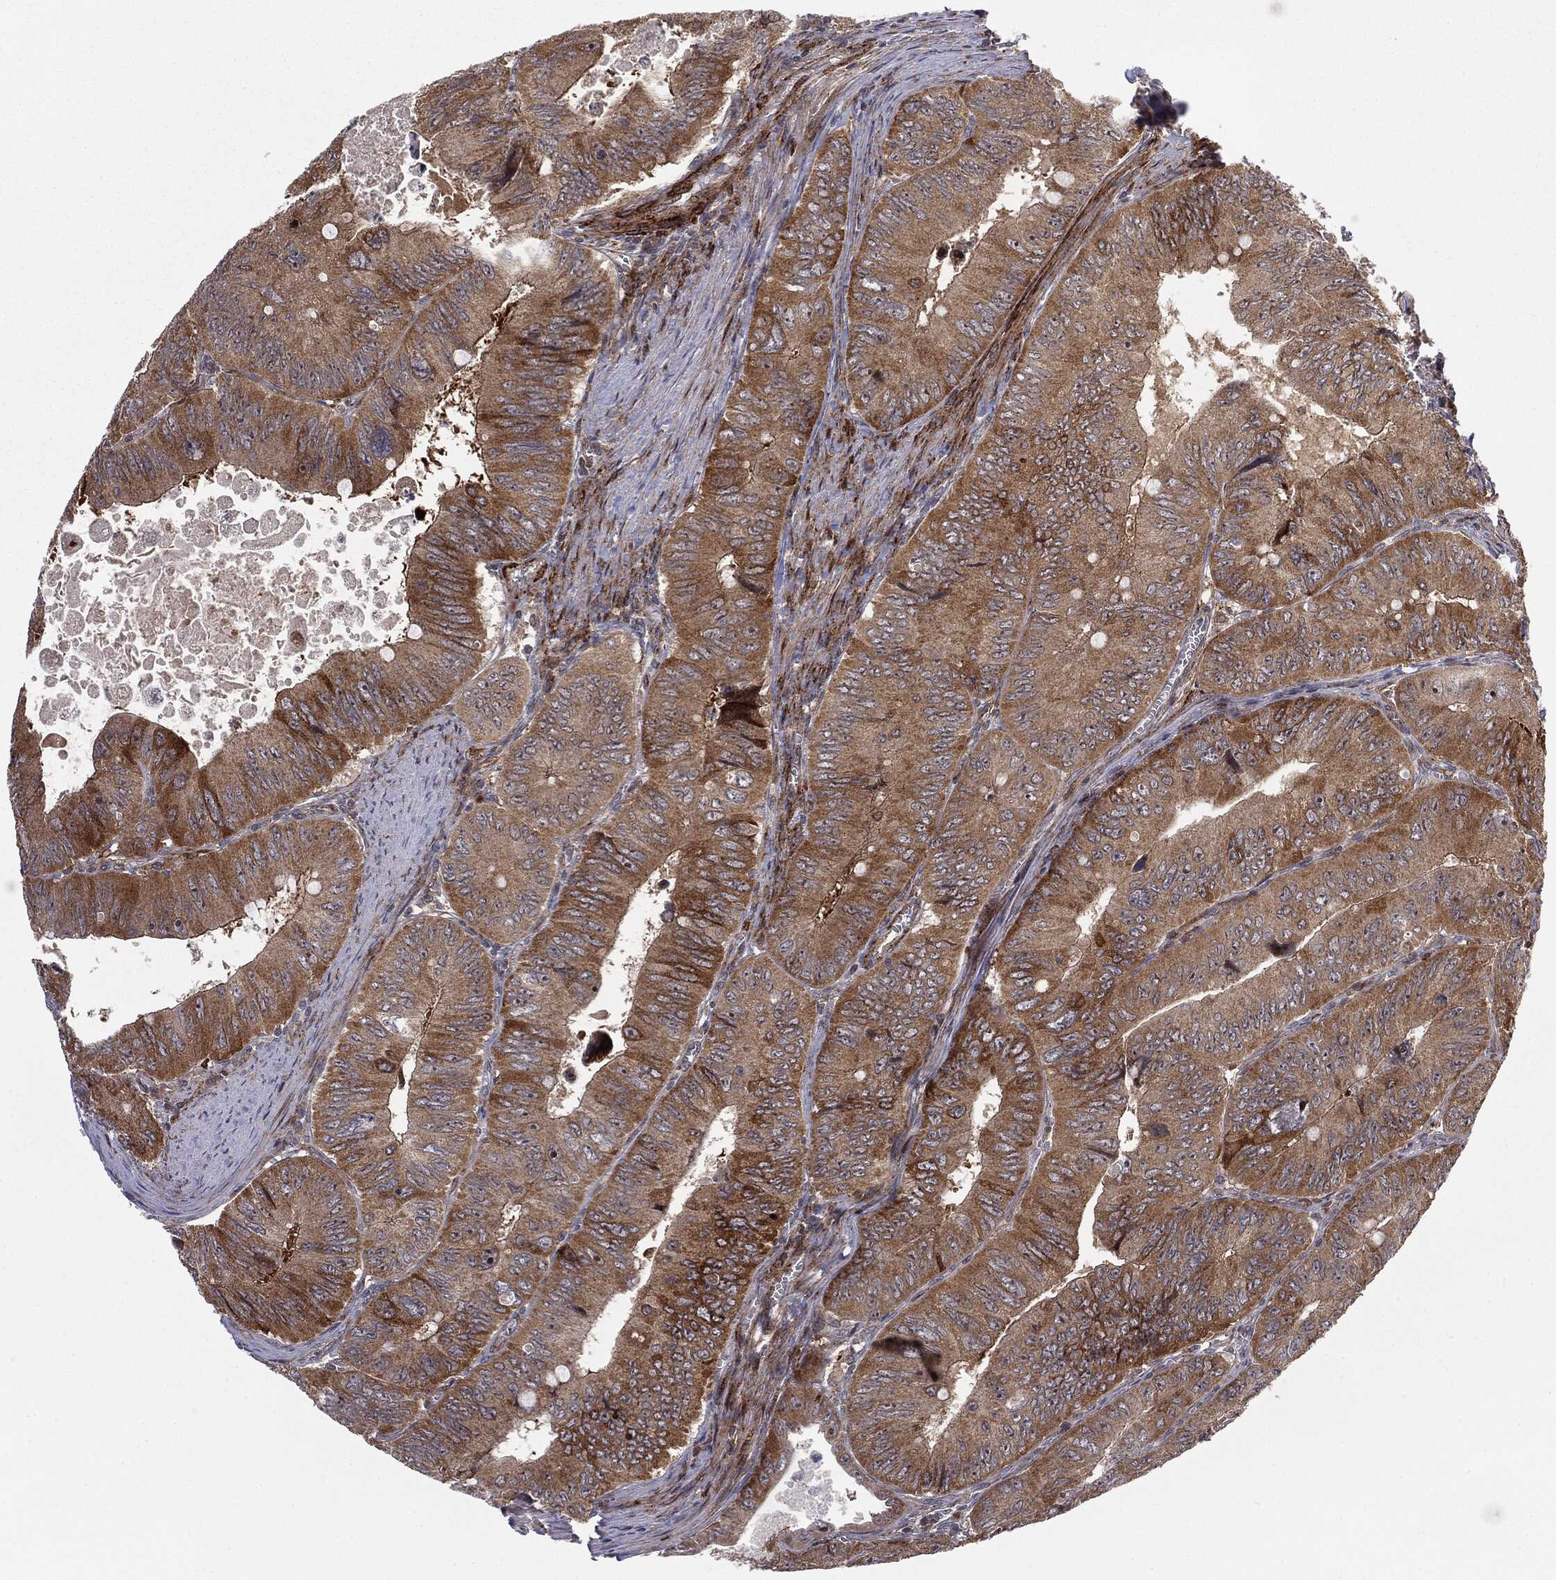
{"staining": {"intensity": "moderate", "quantity": ">75%", "location": "cytoplasmic/membranous"}, "tissue": "colorectal cancer", "cell_type": "Tumor cells", "image_type": "cancer", "snomed": [{"axis": "morphology", "description": "Adenocarcinoma, NOS"}, {"axis": "topography", "description": "Colon"}], "caption": "Protein expression analysis of colorectal cancer (adenocarcinoma) exhibits moderate cytoplasmic/membranous positivity in approximately >75% of tumor cells. Using DAB (3,3'-diaminobenzidine) (brown) and hematoxylin (blue) stains, captured at high magnification using brightfield microscopy.", "gene": "PTEN", "patient": {"sex": "female", "age": 84}}